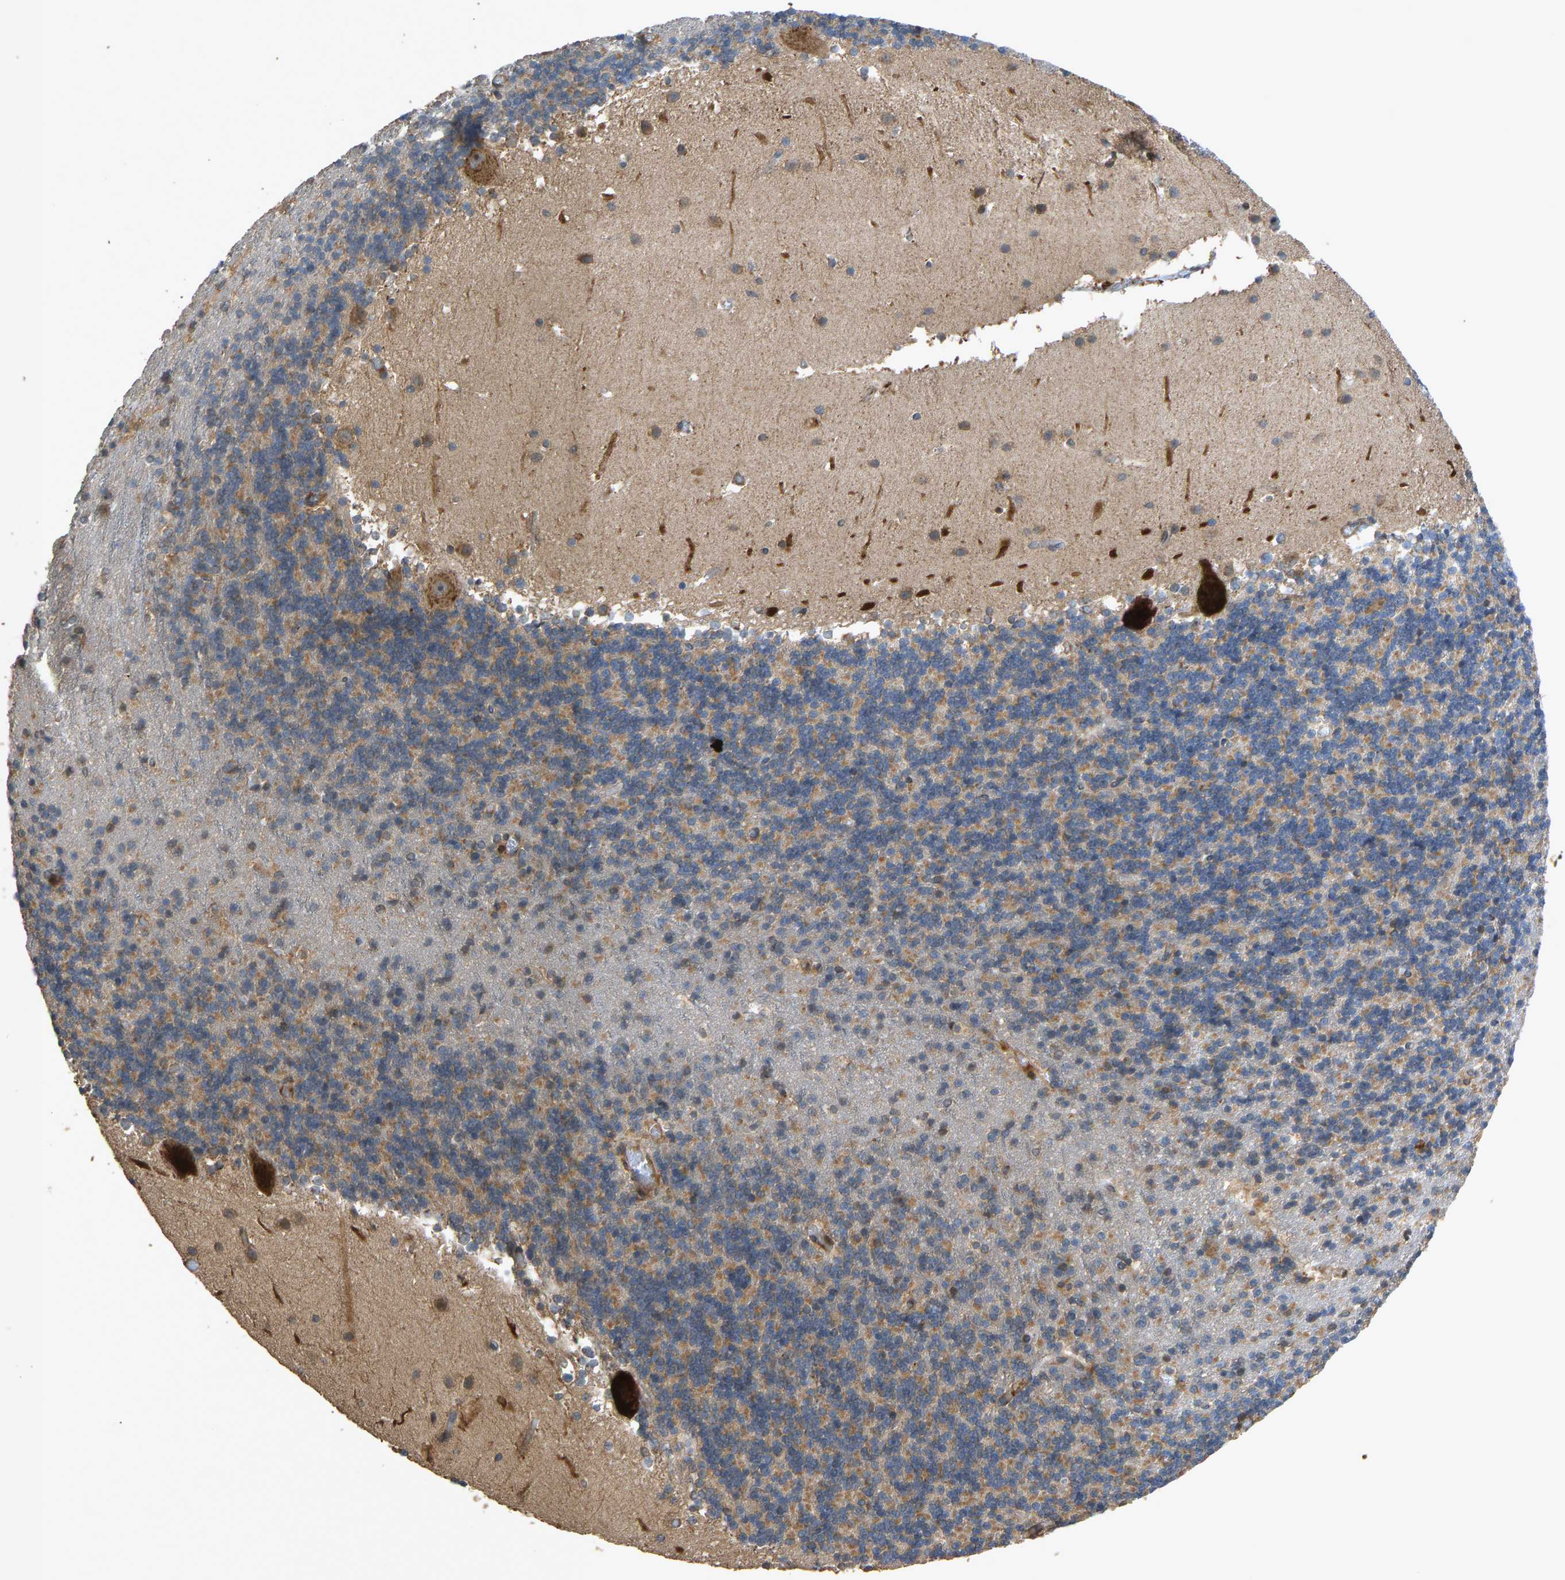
{"staining": {"intensity": "moderate", "quantity": ">75%", "location": "cytoplasmic/membranous"}, "tissue": "cerebellum", "cell_type": "Cells in granular layer", "image_type": "normal", "snomed": [{"axis": "morphology", "description": "Normal tissue, NOS"}, {"axis": "topography", "description": "Cerebellum"}], "caption": "Protein expression analysis of normal cerebellum exhibits moderate cytoplasmic/membranous expression in about >75% of cells in granular layer. Using DAB (brown) and hematoxylin (blue) stains, captured at high magnification using brightfield microscopy.", "gene": "RPN2", "patient": {"sex": "male", "age": 45}}